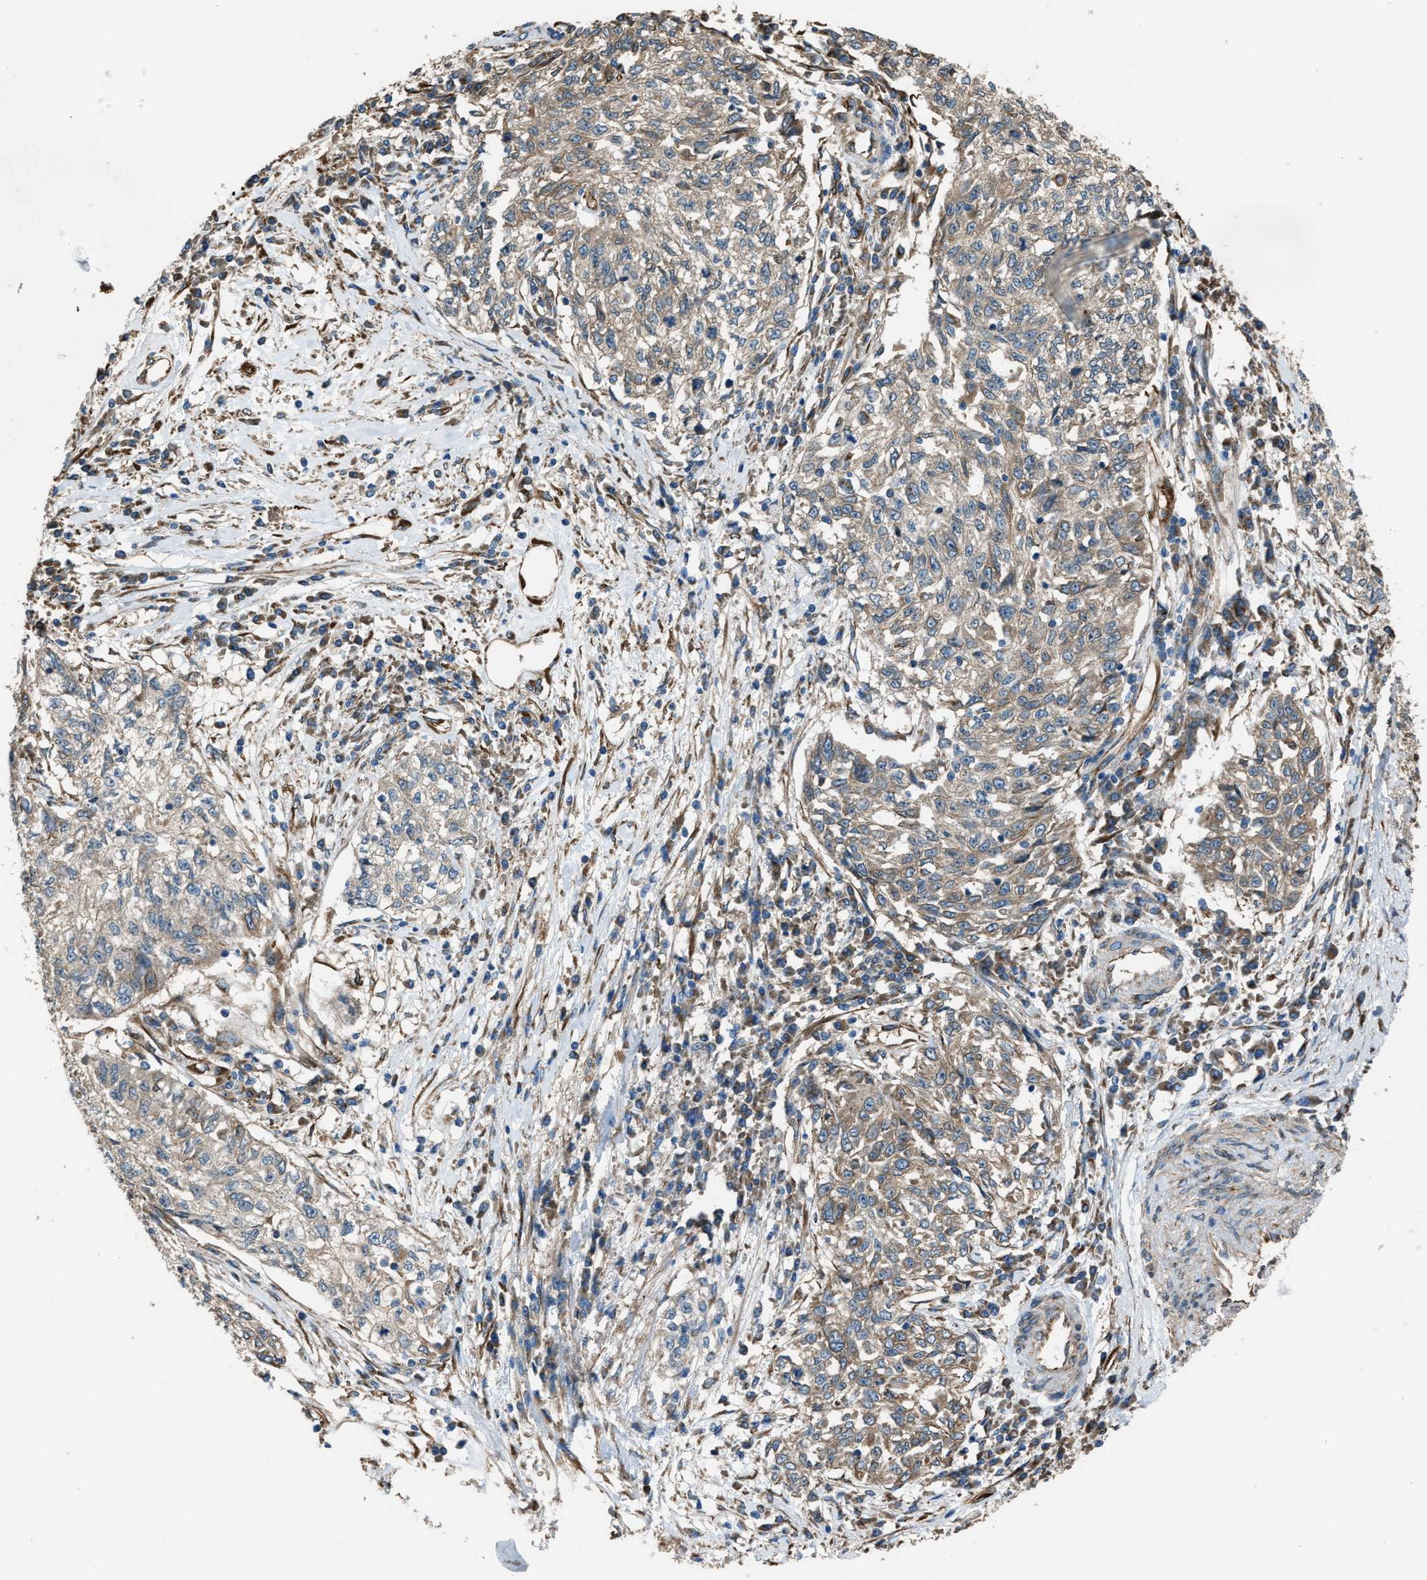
{"staining": {"intensity": "weak", "quantity": "25%-75%", "location": "cytoplasmic/membranous"}, "tissue": "cervical cancer", "cell_type": "Tumor cells", "image_type": "cancer", "snomed": [{"axis": "morphology", "description": "Squamous cell carcinoma, NOS"}, {"axis": "topography", "description": "Cervix"}], "caption": "There is low levels of weak cytoplasmic/membranous expression in tumor cells of squamous cell carcinoma (cervical), as demonstrated by immunohistochemical staining (brown color).", "gene": "TRPC1", "patient": {"sex": "female", "age": 57}}